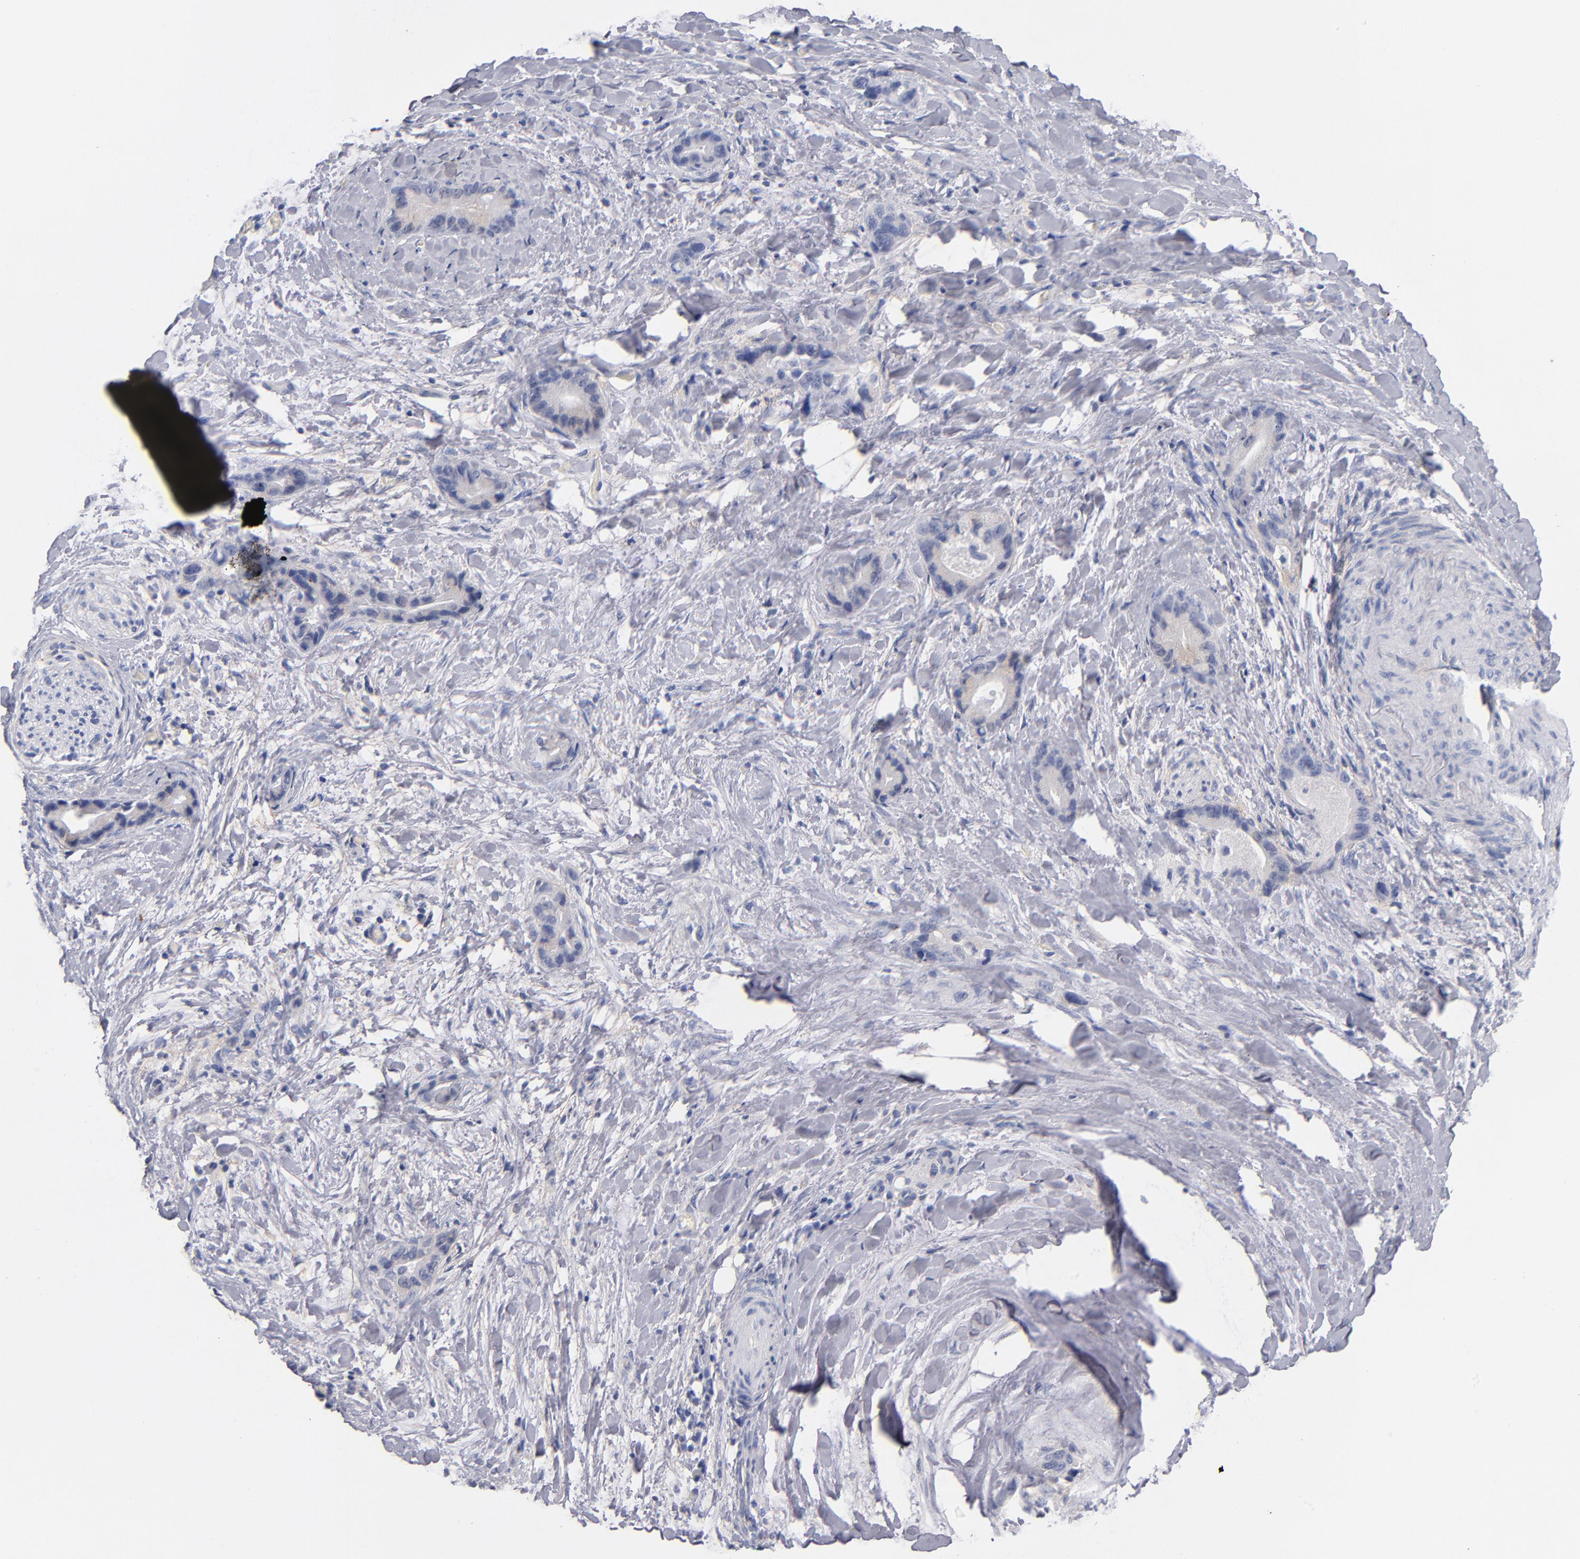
{"staining": {"intensity": "negative", "quantity": "none", "location": "none"}, "tissue": "liver cancer", "cell_type": "Tumor cells", "image_type": "cancer", "snomed": [{"axis": "morphology", "description": "Cholangiocarcinoma"}, {"axis": "topography", "description": "Liver"}], "caption": "The image exhibits no significant staining in tumor cells of liver cholangiocarcinoma.", "gene": "PLSCR4", "patient": {"sex": "female", "age": 55}}